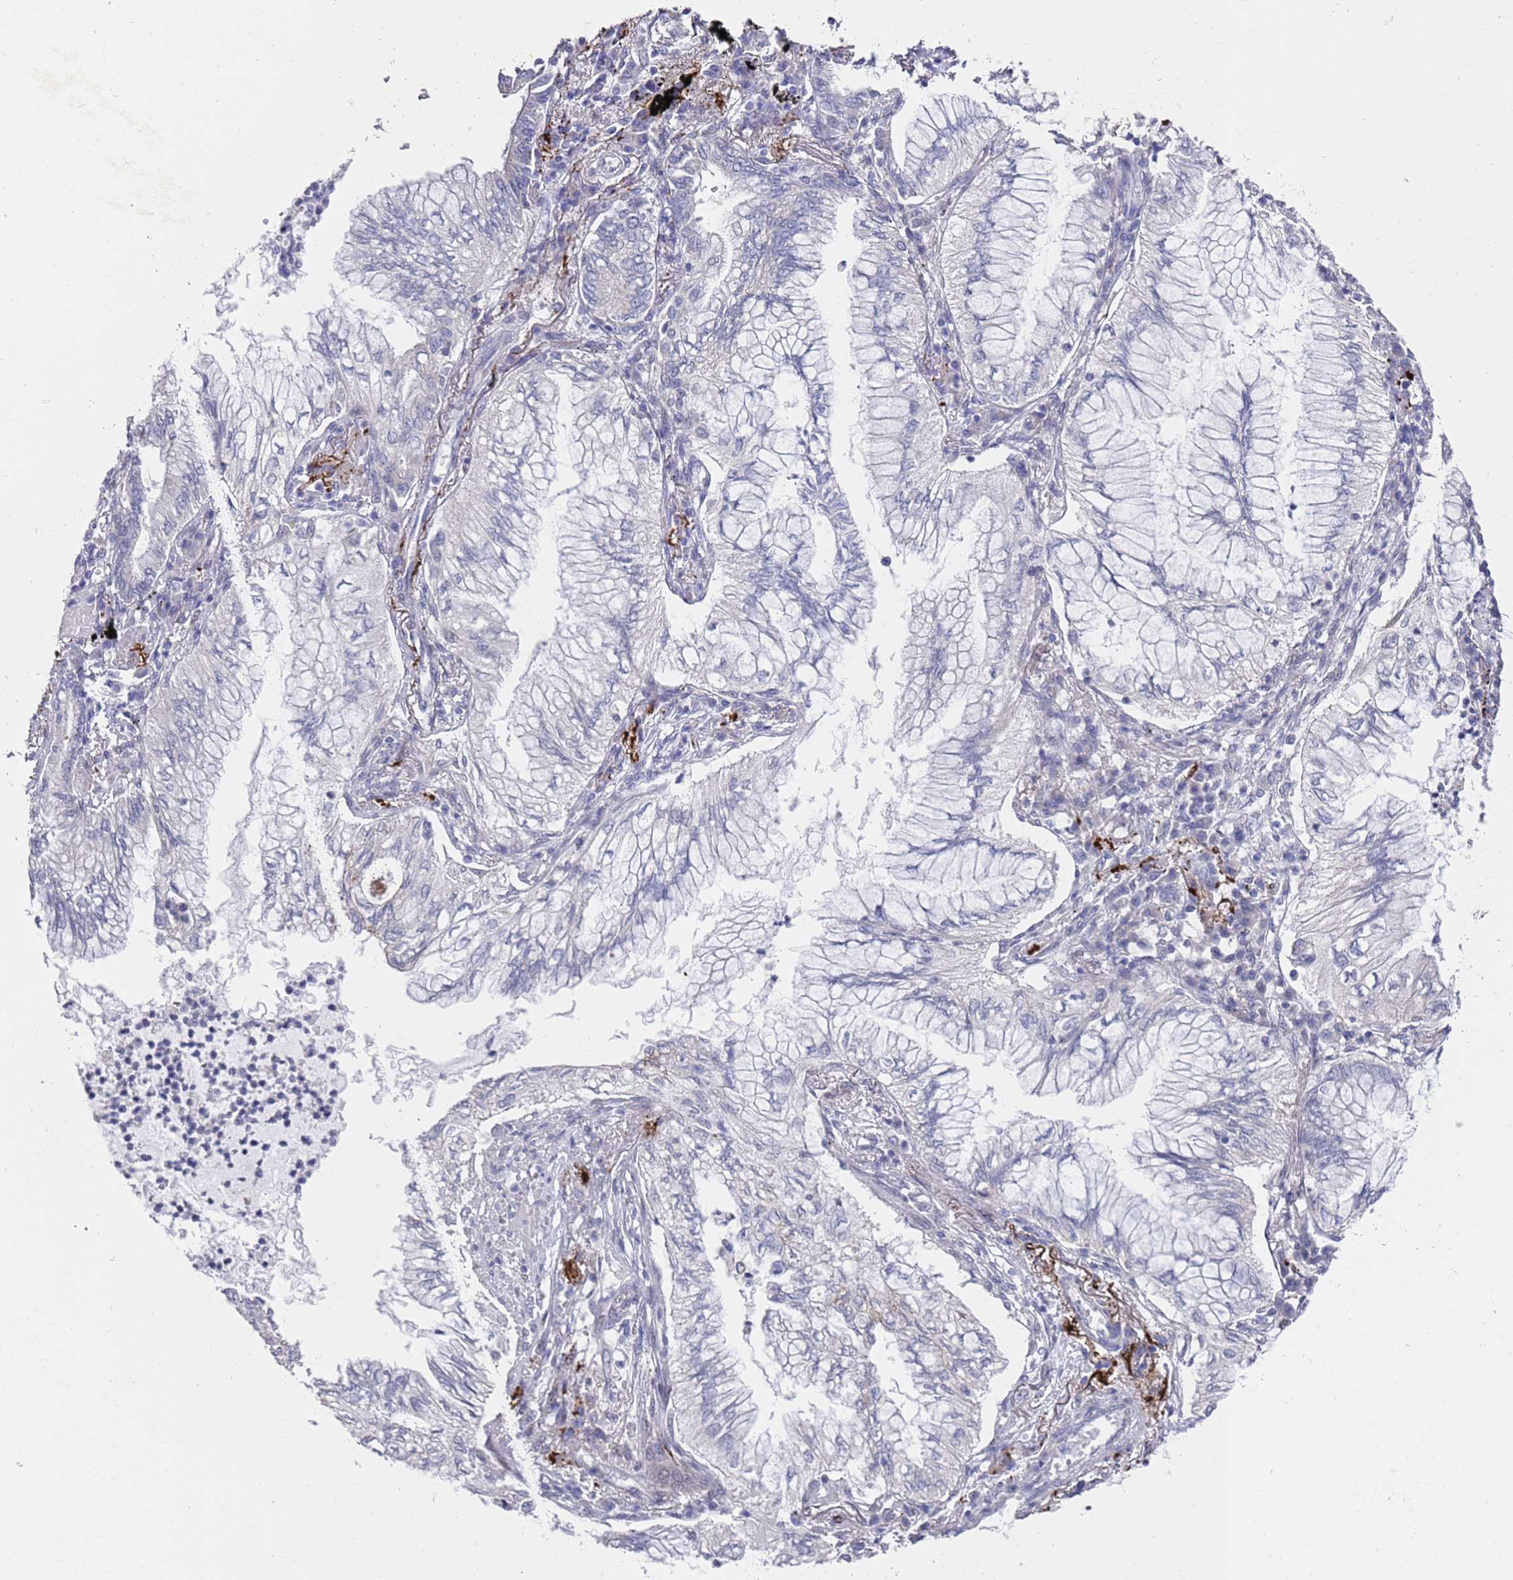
{"staining": {"intensity": "negative", "quantity": "none", "location": "none"}, "tissue": "lung cancer", "cell_type": "Tumor cells", "image_type": "cancer", "snomed": [{"axis": "morphology", "description": "Adenocarcinoma, NOS"}, {"axis": "topography", "description": "Lung"}], "caption": "An image of human lung cancer (adenocarcinoma) is negative for staining in tumor cells. Brightfield microscopy of immunohistochemistry (IHC) stained with DAB (brown) and hematoxylin (blue), captured at high magnification.", "gene": "COPS6", "patient": {"sex": "female", "age": 70}}